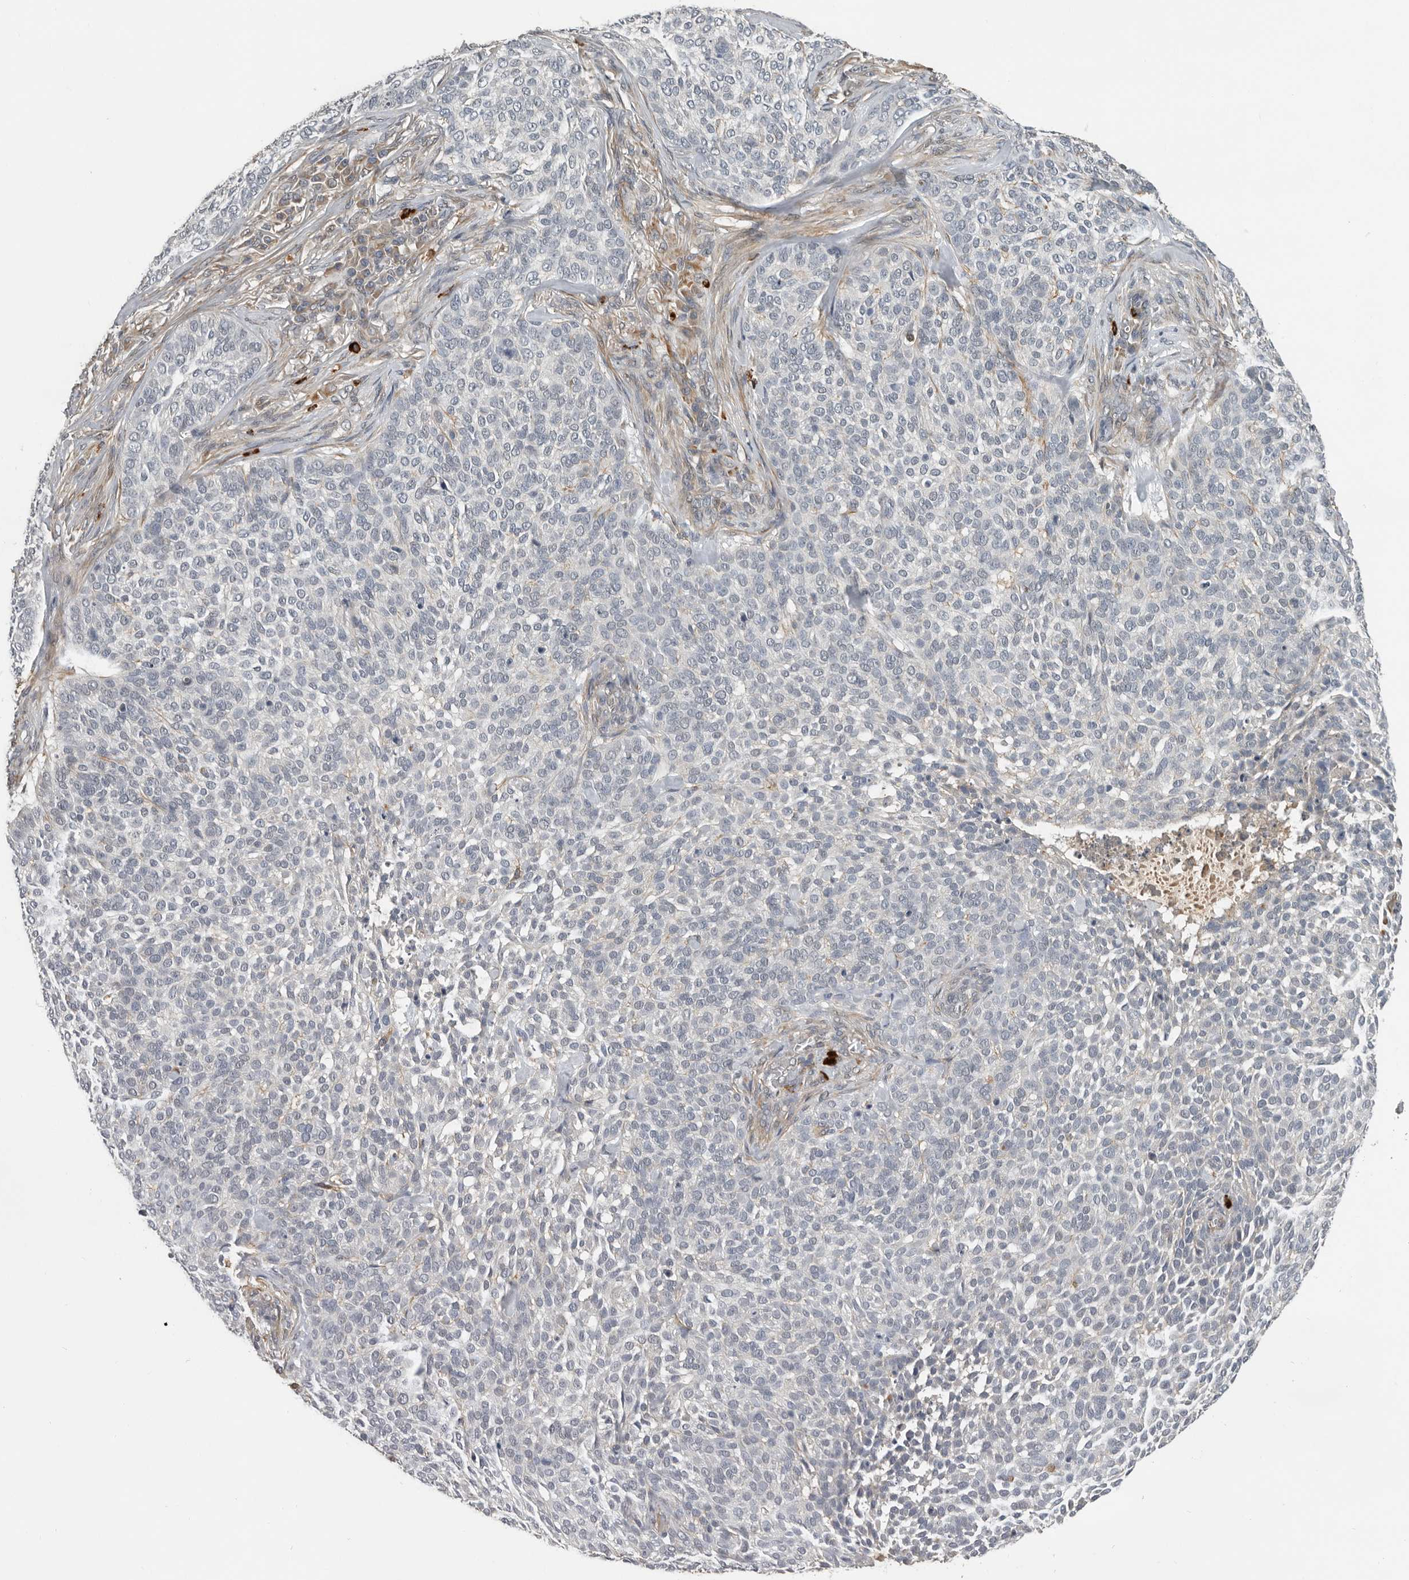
{"staining": {"intensity": "negative", "quantity": "none", "location": "none"}, "tissue": "skin cancer", "cell_type": "Tumor cells", "image_type": "cancer", "snomed": [{"axis": "morphology", "description": "Basal cell carcinoma"}, {"axis": "topography", "description": "Skin"}], "caption": "Tumor cells show no significant positivity in skin basal cell carcinoma.", "gene": "RNF157", "patient": {"sex": "female", "age": 64}}